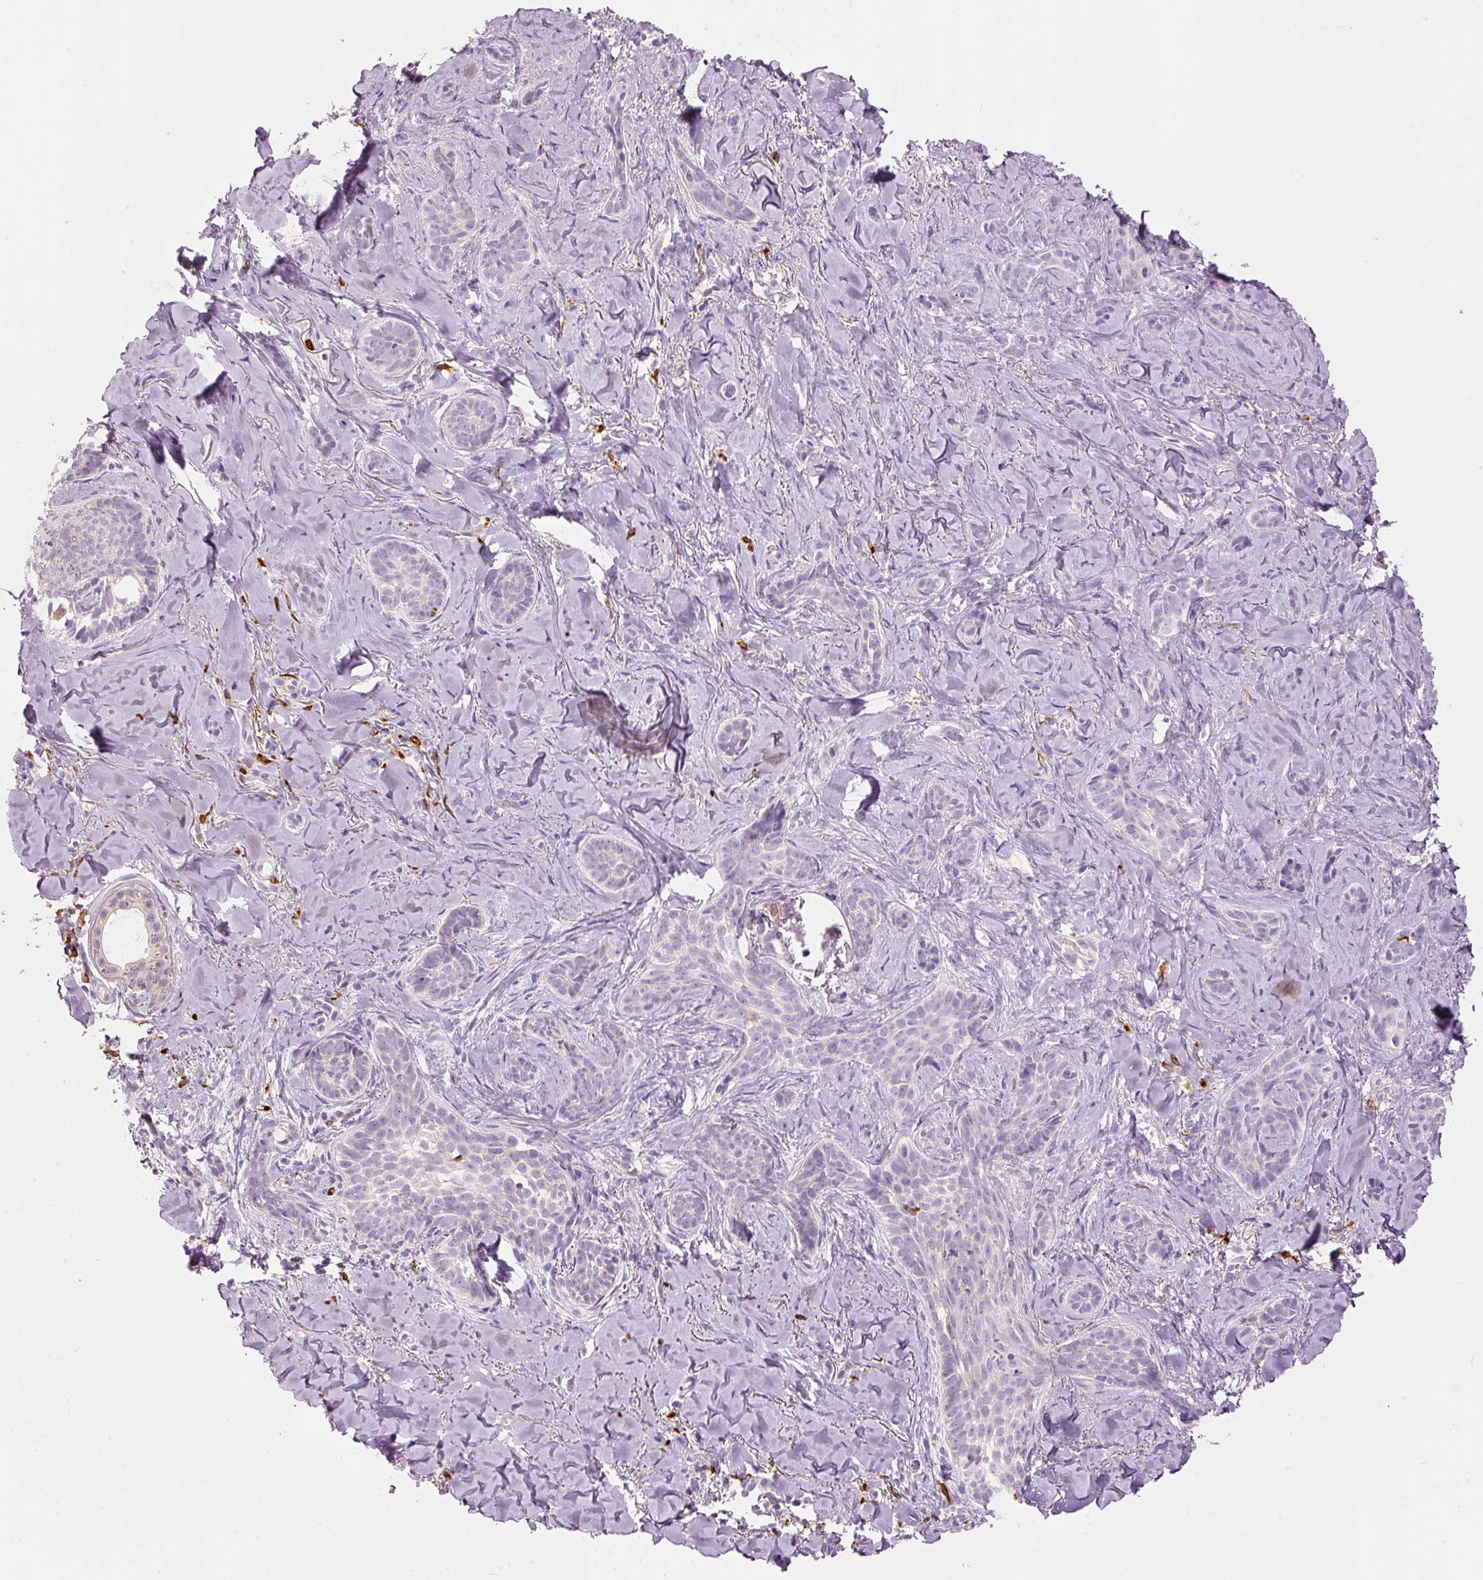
{"staining": {"intensity": "negative", "quantity": "none", "location": "none"}, "tissue": "skin cancer", "cell_type": "Tumor cells", "image_type": "cancer", "snomed": [{"axis": "morphology", "description": "Basal cell carcinoma"}, {"axis": "topography", "description": "Skin"}], "caption": "Skin basal cell carcinoma was stained to show a protein in brown. There is no significant staining in tumor cells. (Stains: DAB IHC with hematoxylin counter stain, Microscopy: brightfield microscopy at high magnification).", "gene": "MTHFD2", "patient": {"sex": "female", "age": 55}}